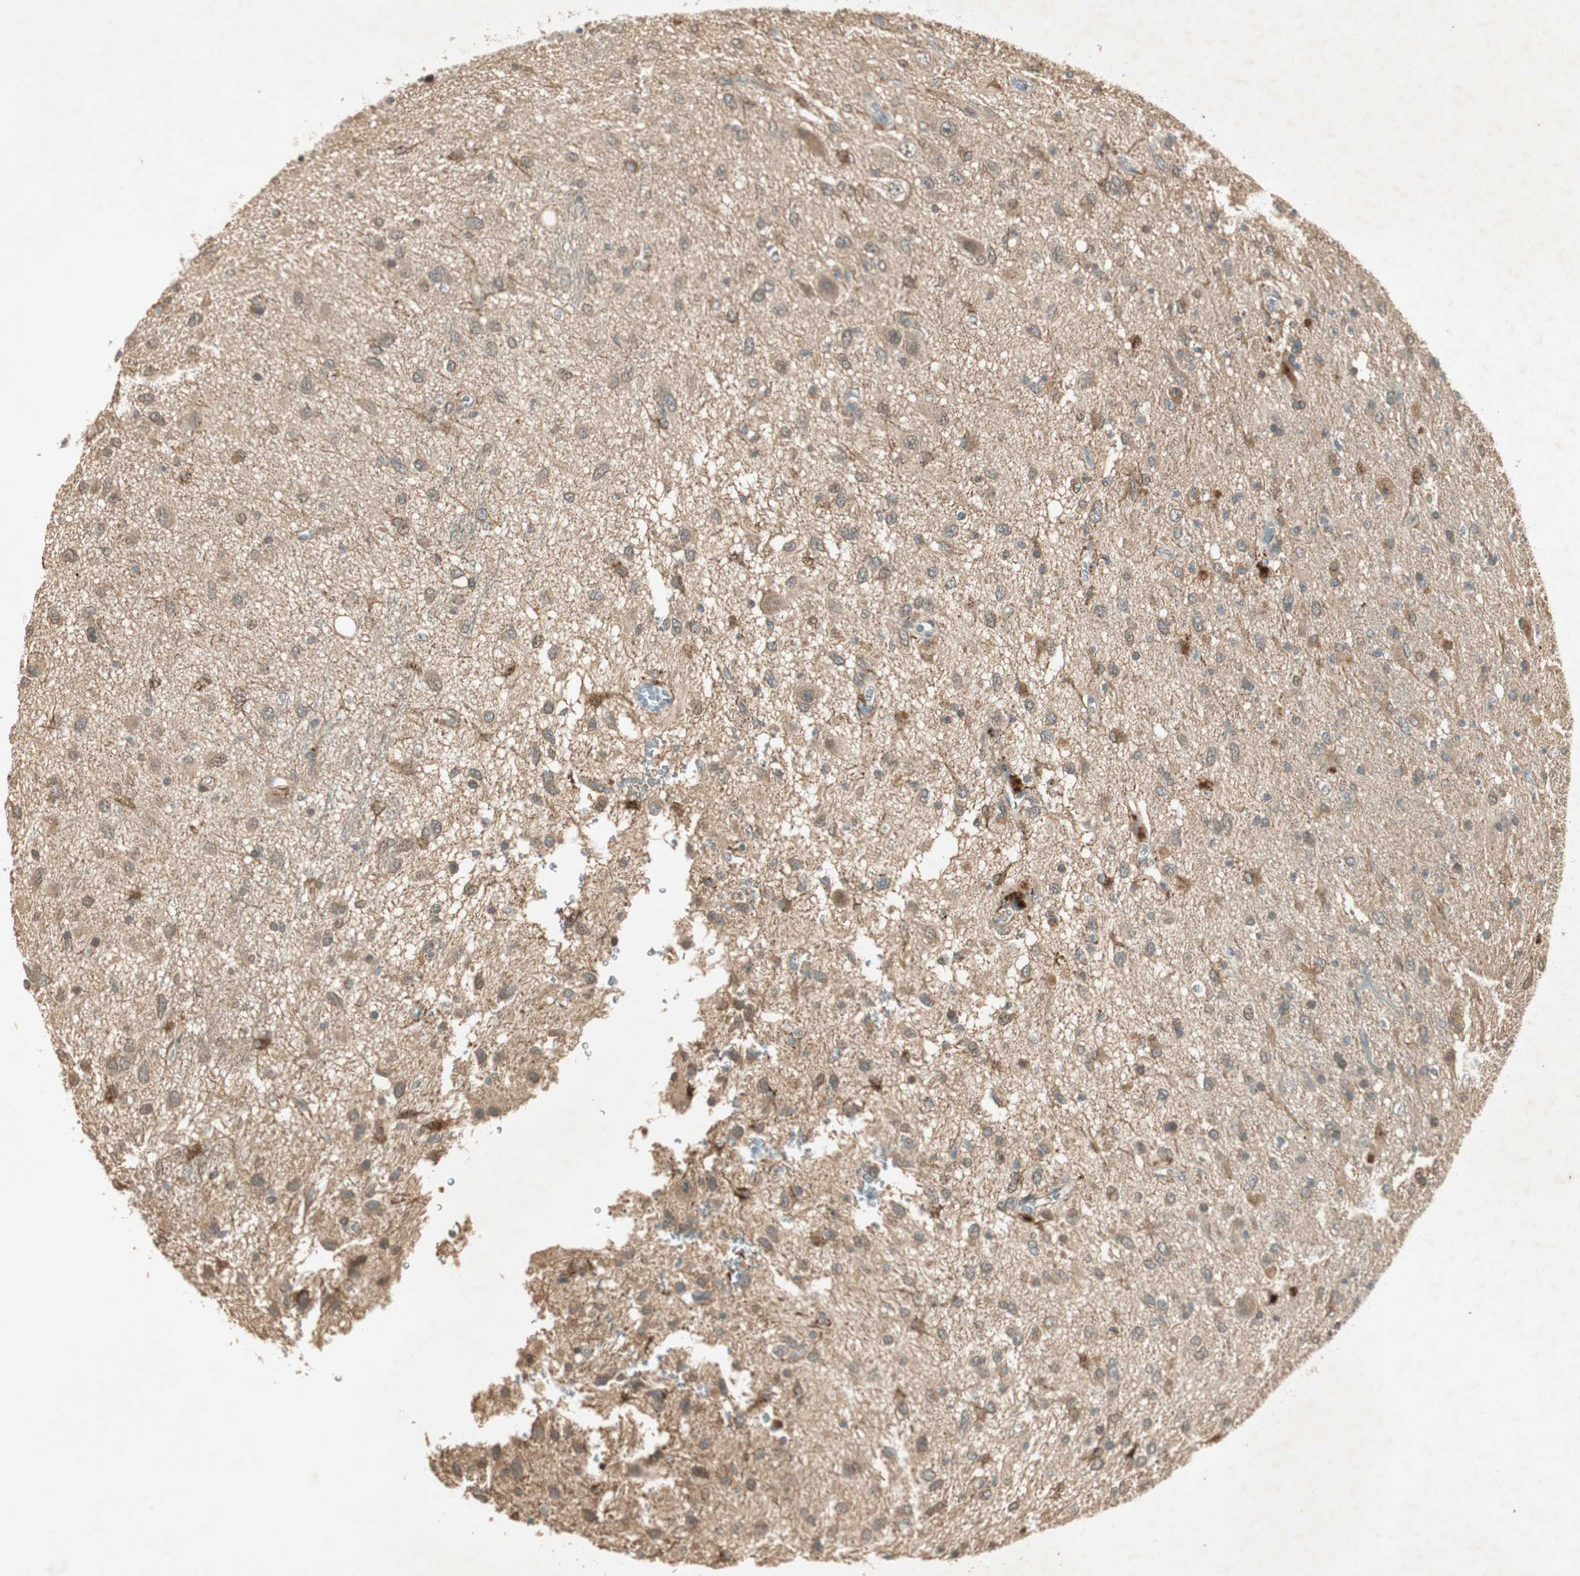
{"staining": {"intensity": "moderate", "quantity": ">75%", "location": "cytoplasmic/membranous"}, "tissue": "glioma", "cell_type": "Tumor cells", "image_type": "cancer", "snomed": [{"axis": "morphology", "description": "Glioma, malignant, Low grade"}, {"axis": "topography", "description": "Brain"}], "caption": "Protein staining displays moderate cytoplasmic/membranous expression in about >75% of tumor cells in malignant glioma (low-grade). (DAB IHC, brown staining for protein, blue staining for nuclei).", "gene": "USP2", "patient": {"sex": "male", "age": 77}}